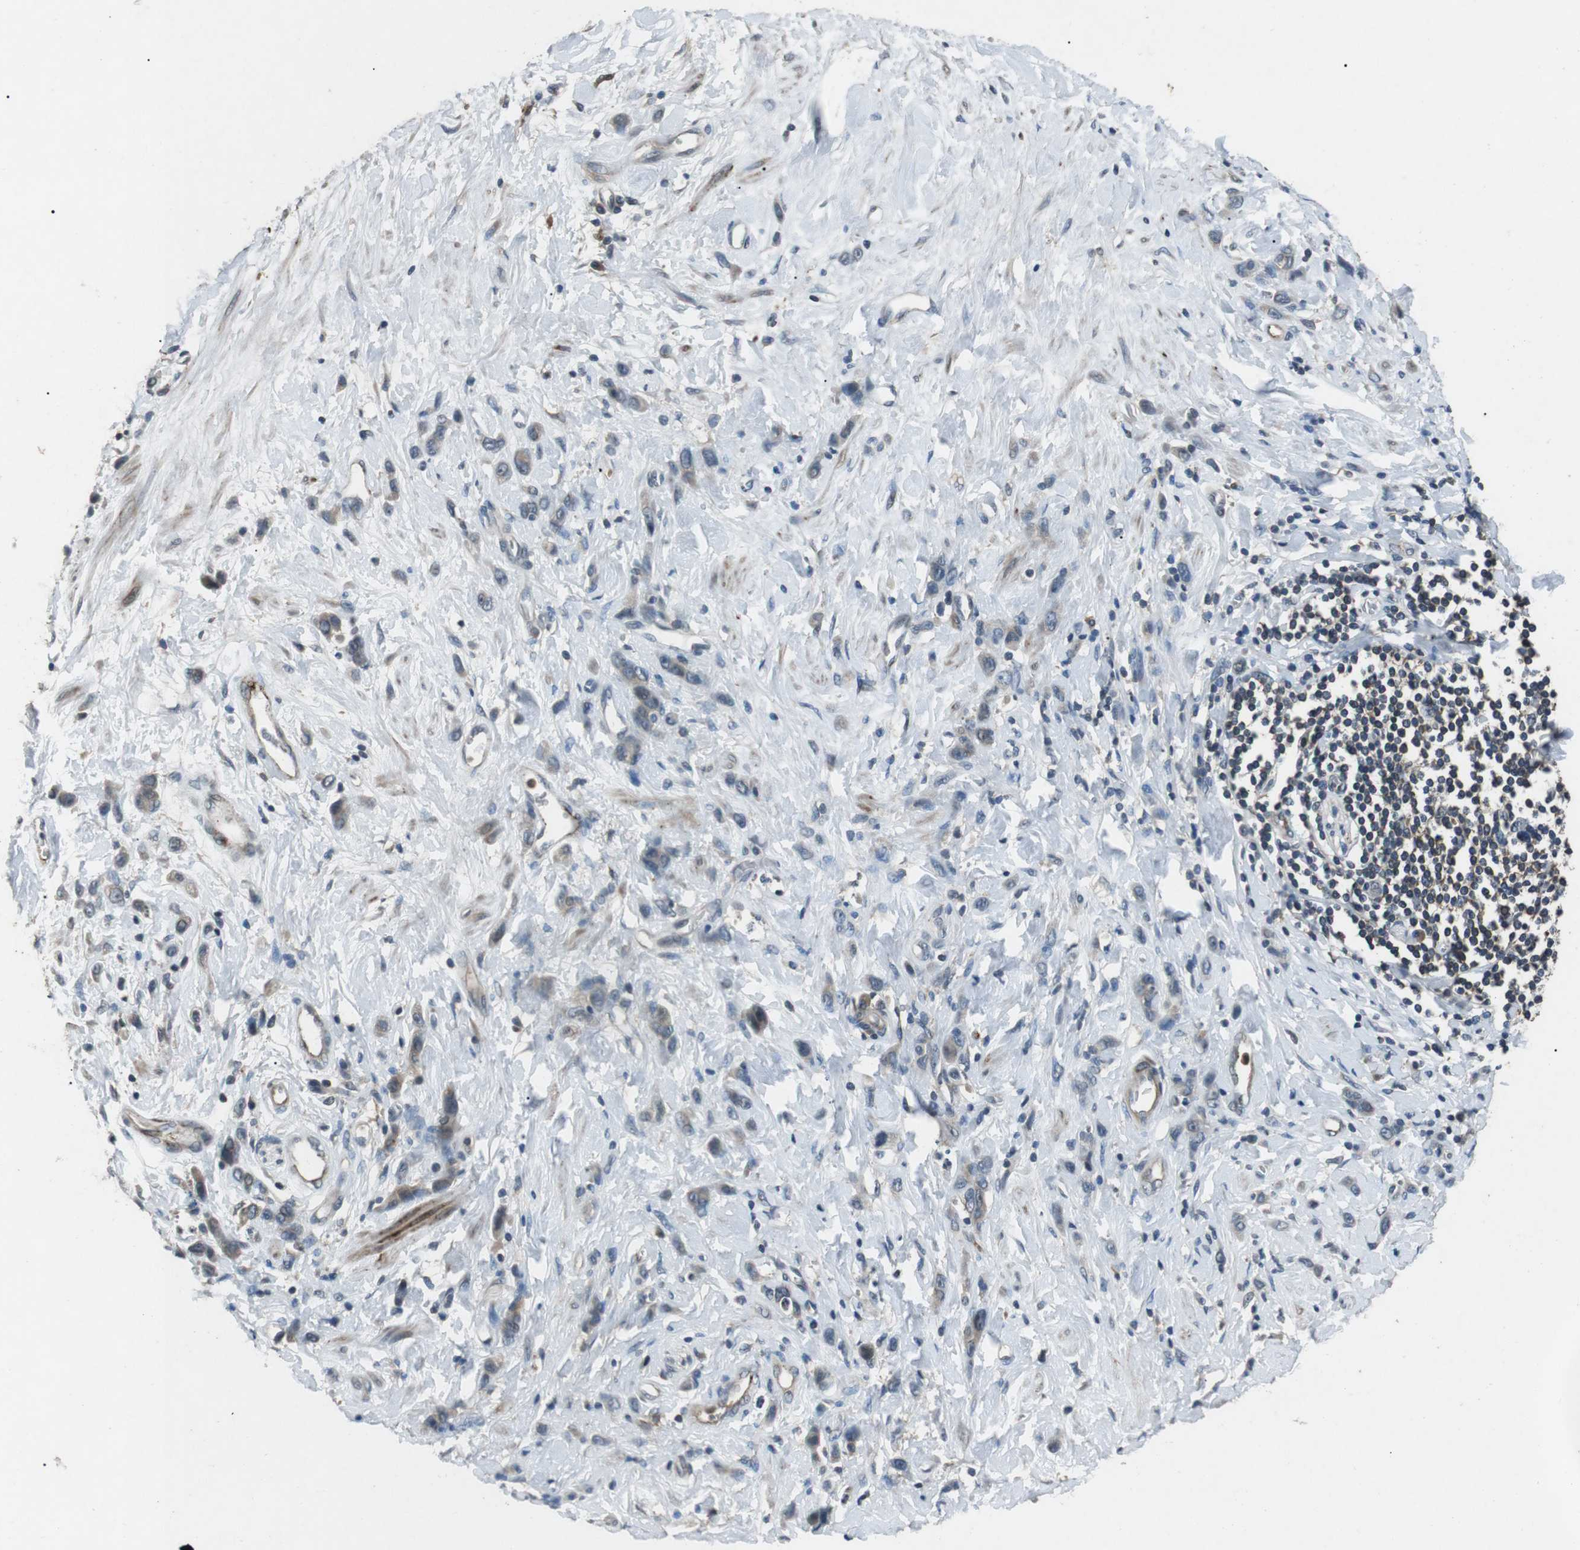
{"staining": {"intensity": "weak", "quantity": "<25%", "location": "cytoplasmic/membranous"}, "tissue": "stomach cancer", "cell_type": "Tumor cells", "image_type": "cancer", "snomed": [{"axis": "morphology", "description": "Normal tissue, NOS"}, {"axis": "morphology", "description": "Adenocarcinoma, NOS"}, {"axis": "topography", "description": "Stomach"}], "caption": "Stomach adenocarcinoma was stained to show a protein in brown. There is no significant staining in tumor cells.", "gene": "NEK7", "patient": {"sex": "male", "age": 82}}